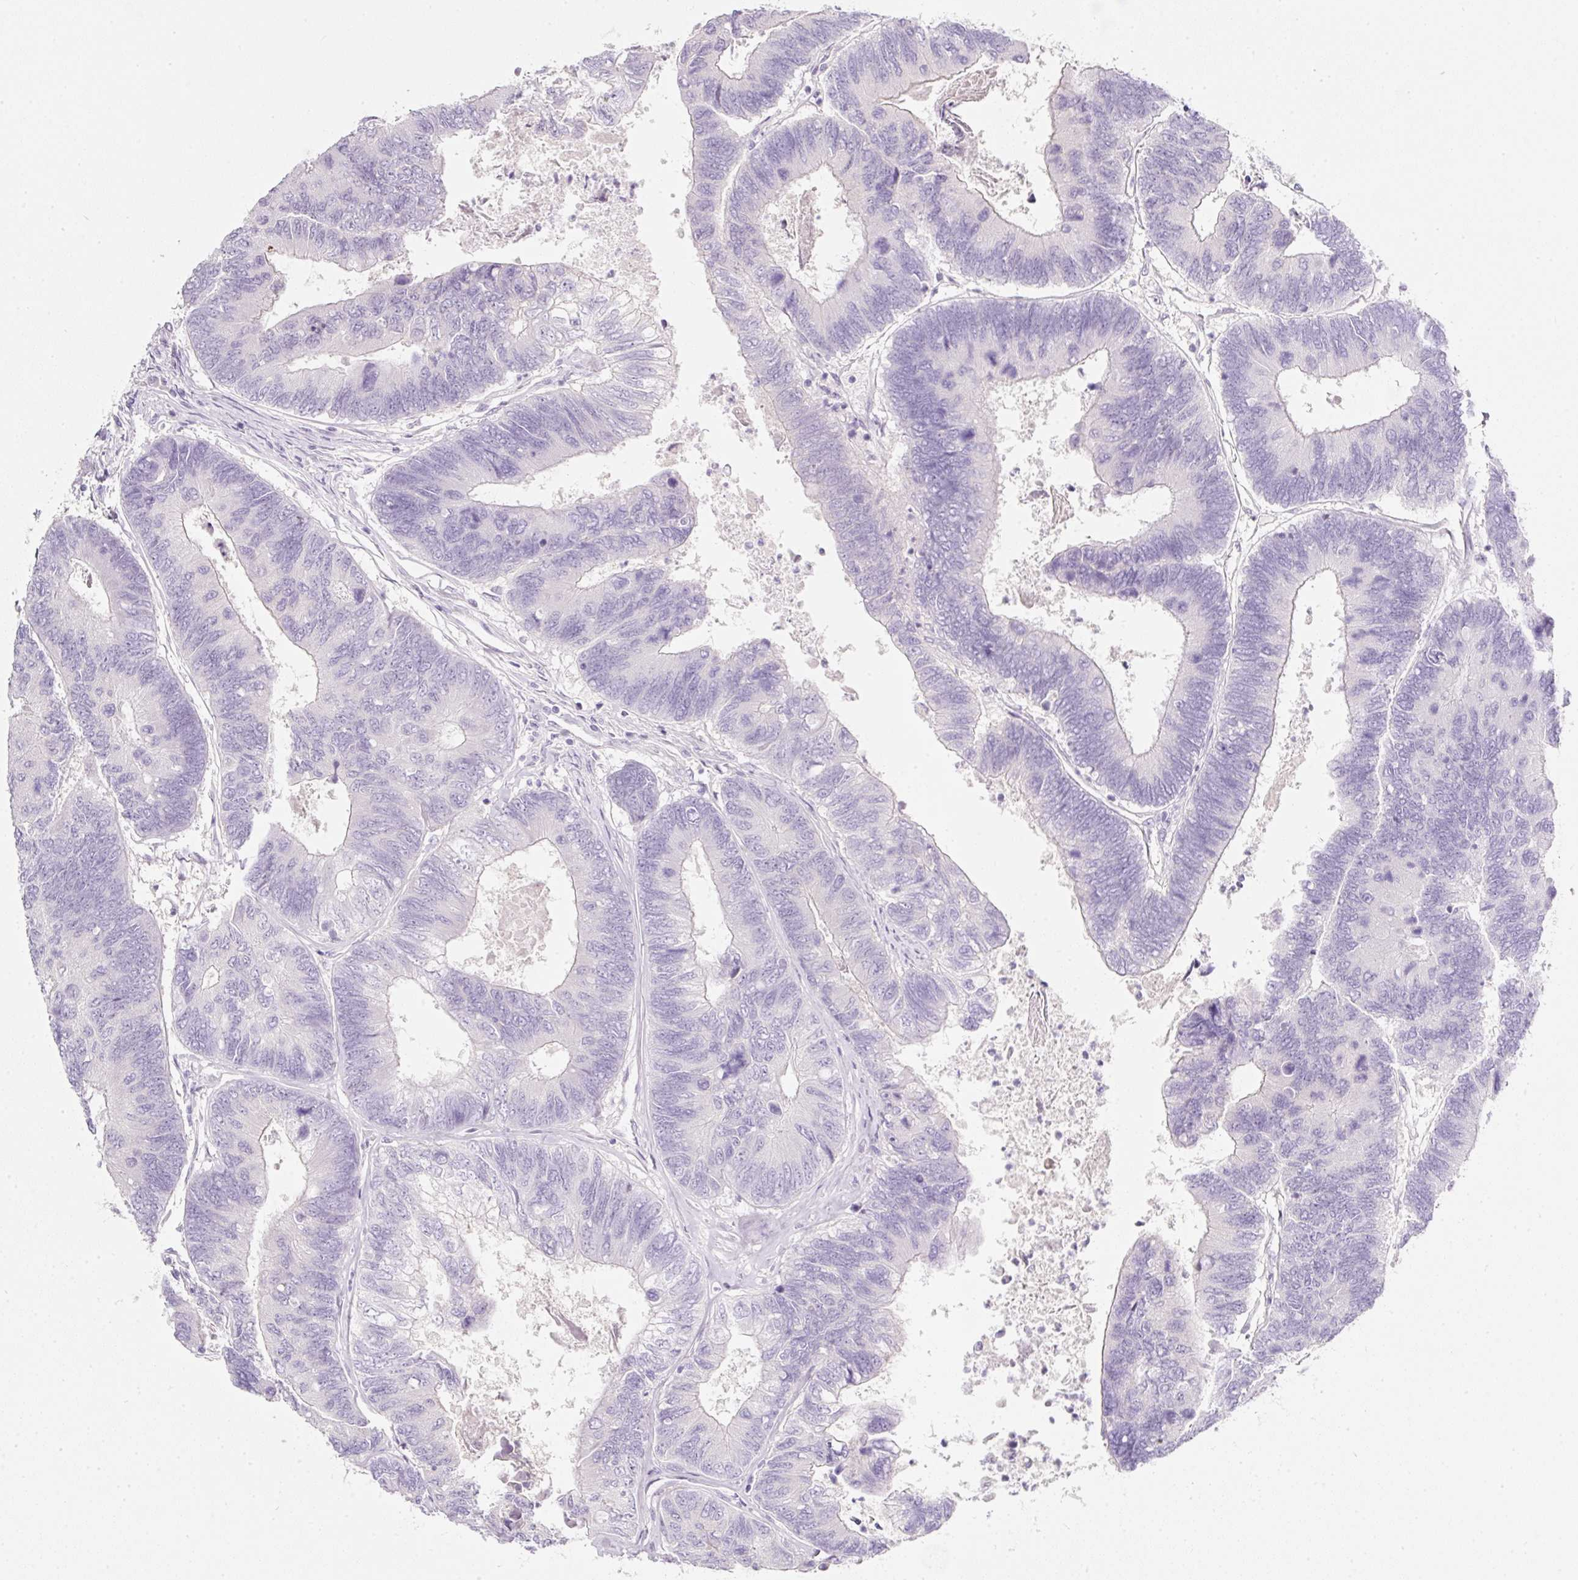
{"staining": {"intensity": "negative", "quantity": "none", "location": "none"}, "tissue": "colorectal cancer", "cell_type": "Tumor cells", "image_type": "cancer", "snomed": [{"axis": "morphology", "description": "Adenocarcinoma, NOS"}, {"axis": "topography", "description": "Colon"}], "caption": "DAB (3,3'-diaminobenzidine) immunohistochemical staining of human colorectal cancer (adenocarcinoma) shows no significant staining in tumor cells.", "gene": "SLC2A2", "patient": {"sex": "female", "age": 67}}